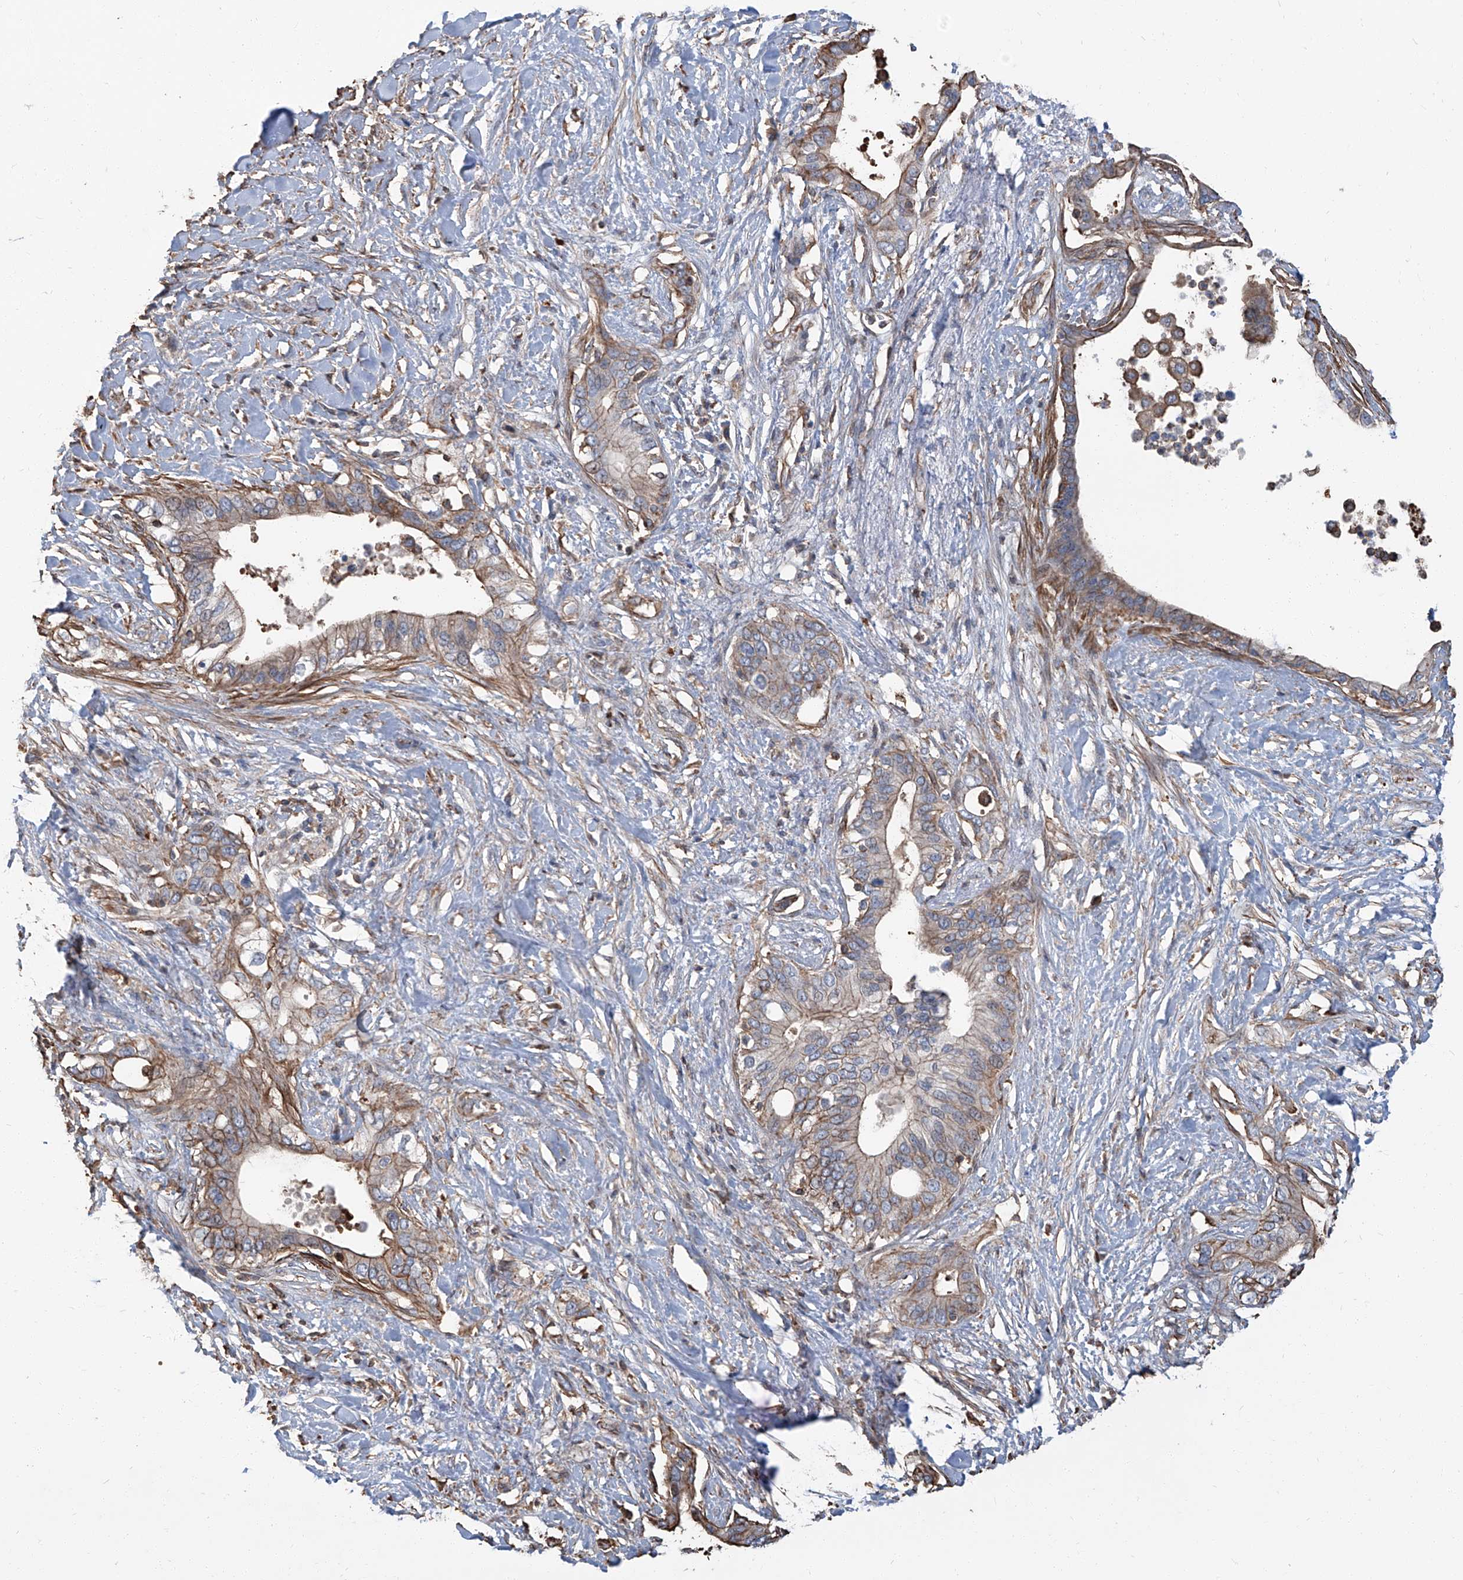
{"staining": {"intensity": "weak", "quantity": "25%-75%", "location": "cytoplasmic/membranous"}, "tissue": "pancreatic cancer", "cell_type": "Tumor cells", "image_type": "cancer", "snomed": [{"axis": "morphology", "description": "Normal tissue, NOS"}, {"axis": "morphology", "description": "Adenocarcinoma, NOS"}, {"axis": "topography", "description": "Pancreas"}, {"axis": "topography", "description": "Peripheral nerve tissue"}], "caption": "Immunohistochemistry (IHC) staining of pancreatic cancer, which reveals low levels of weak cytoplasmic/membranous staining in about 25%-75% of tumor cells indicating weak cytoplasmic/membranous protein staining. The staining was performed using DAB (3,3'-diaminobenzidine) (brown) for protein detection and nuclei were counterstained in hematoxylin (blue).", "gene": "PIEZO2", "patient": {"sex": "male", "age": 59}}